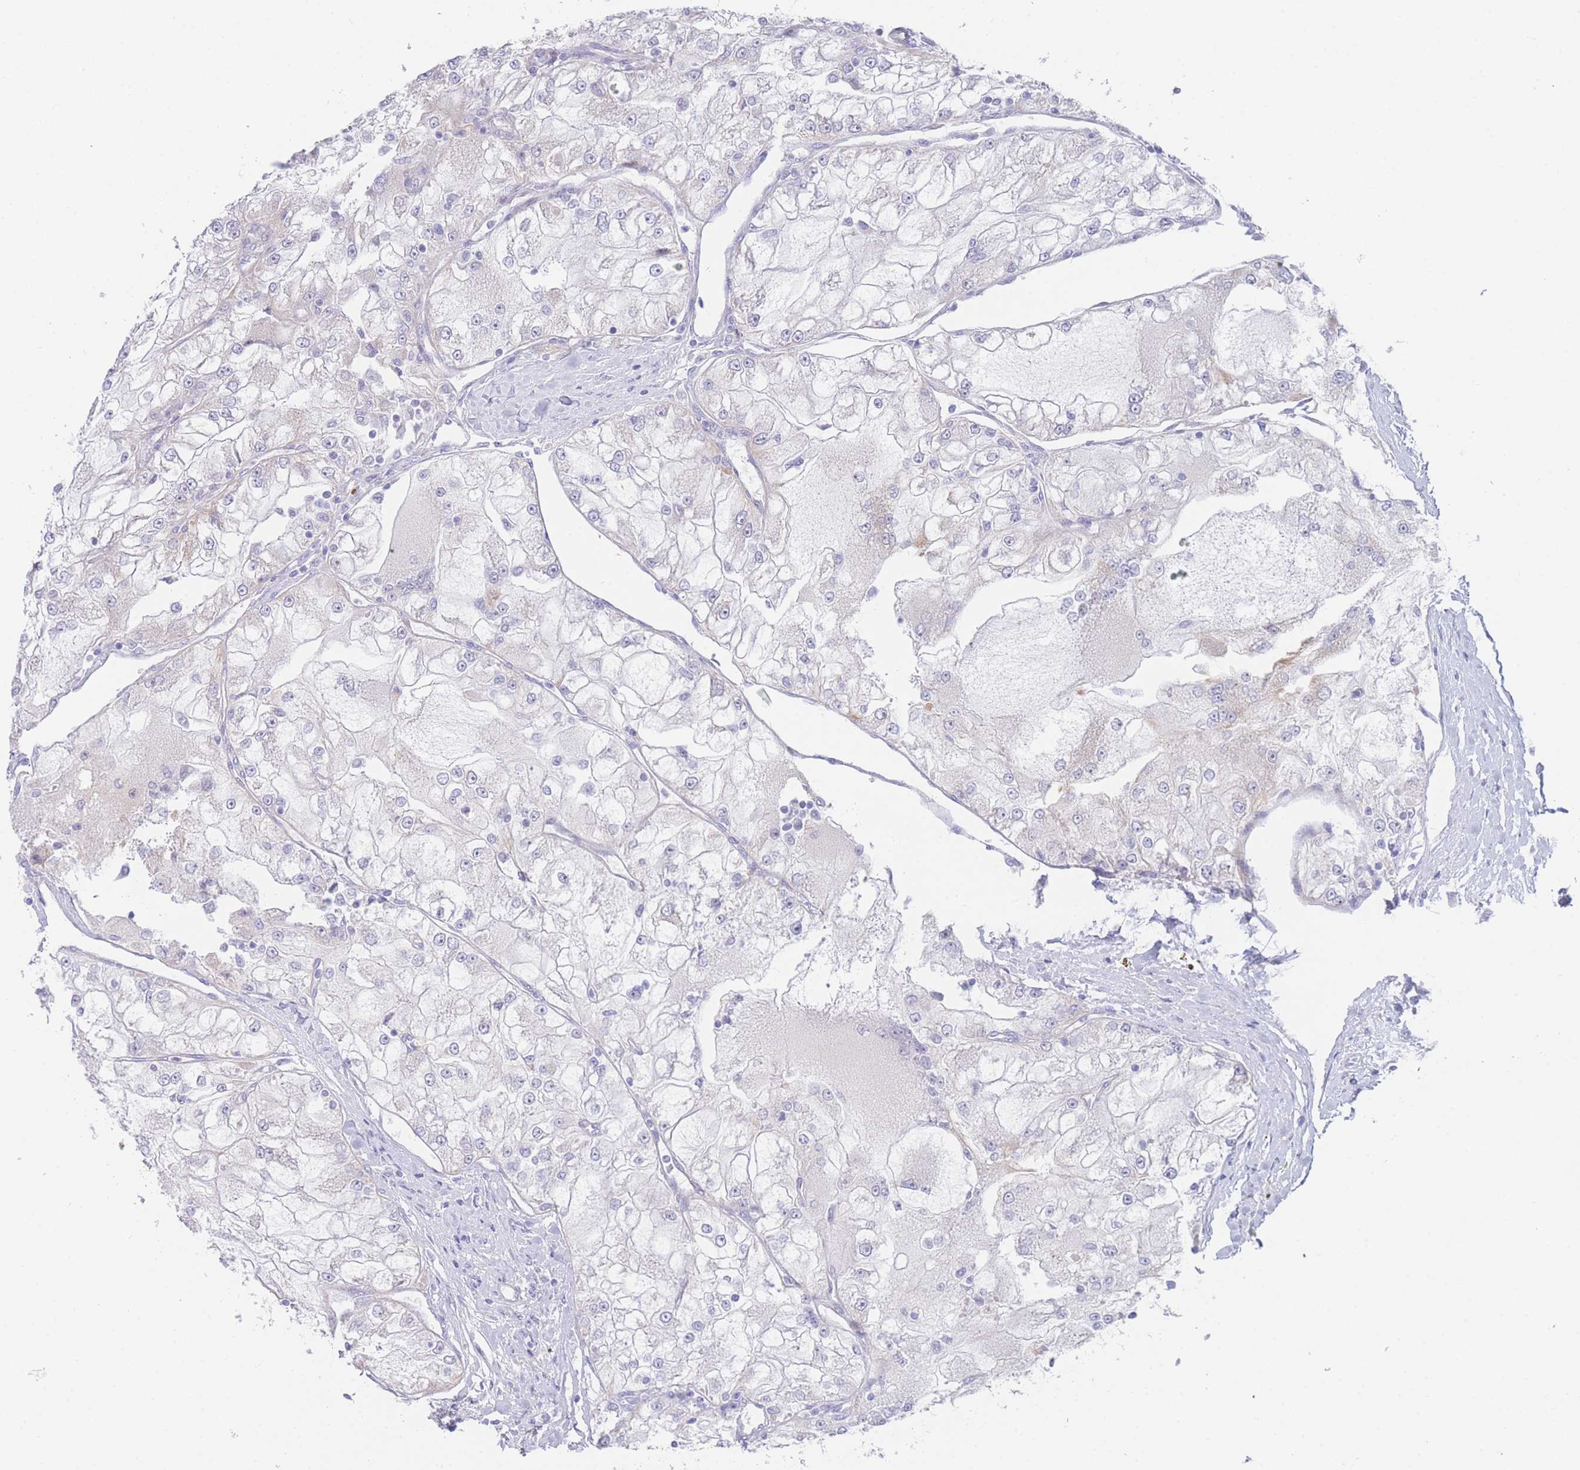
{"staining": {"intensity": "negative", "quantity": "none", "location": "none"}, "tissue": "renal cancer", "cell_type": "Tumor cells", "image_type": "cancer", "snomed": [{"axis": "morphology", "description": "Adenocarcinoma, NOS"}, {"axis": "topography", "description": "Kidney"}], "caption": "This is a photomicrograph of immunohistochemistry staining of adenocarcinoma (renal), which shows no staining in tumor cells. (IHC, brightfield microscopy, high magnification).", "gene": "GPAM", "patient": {"sex": "female", "age": 72}}